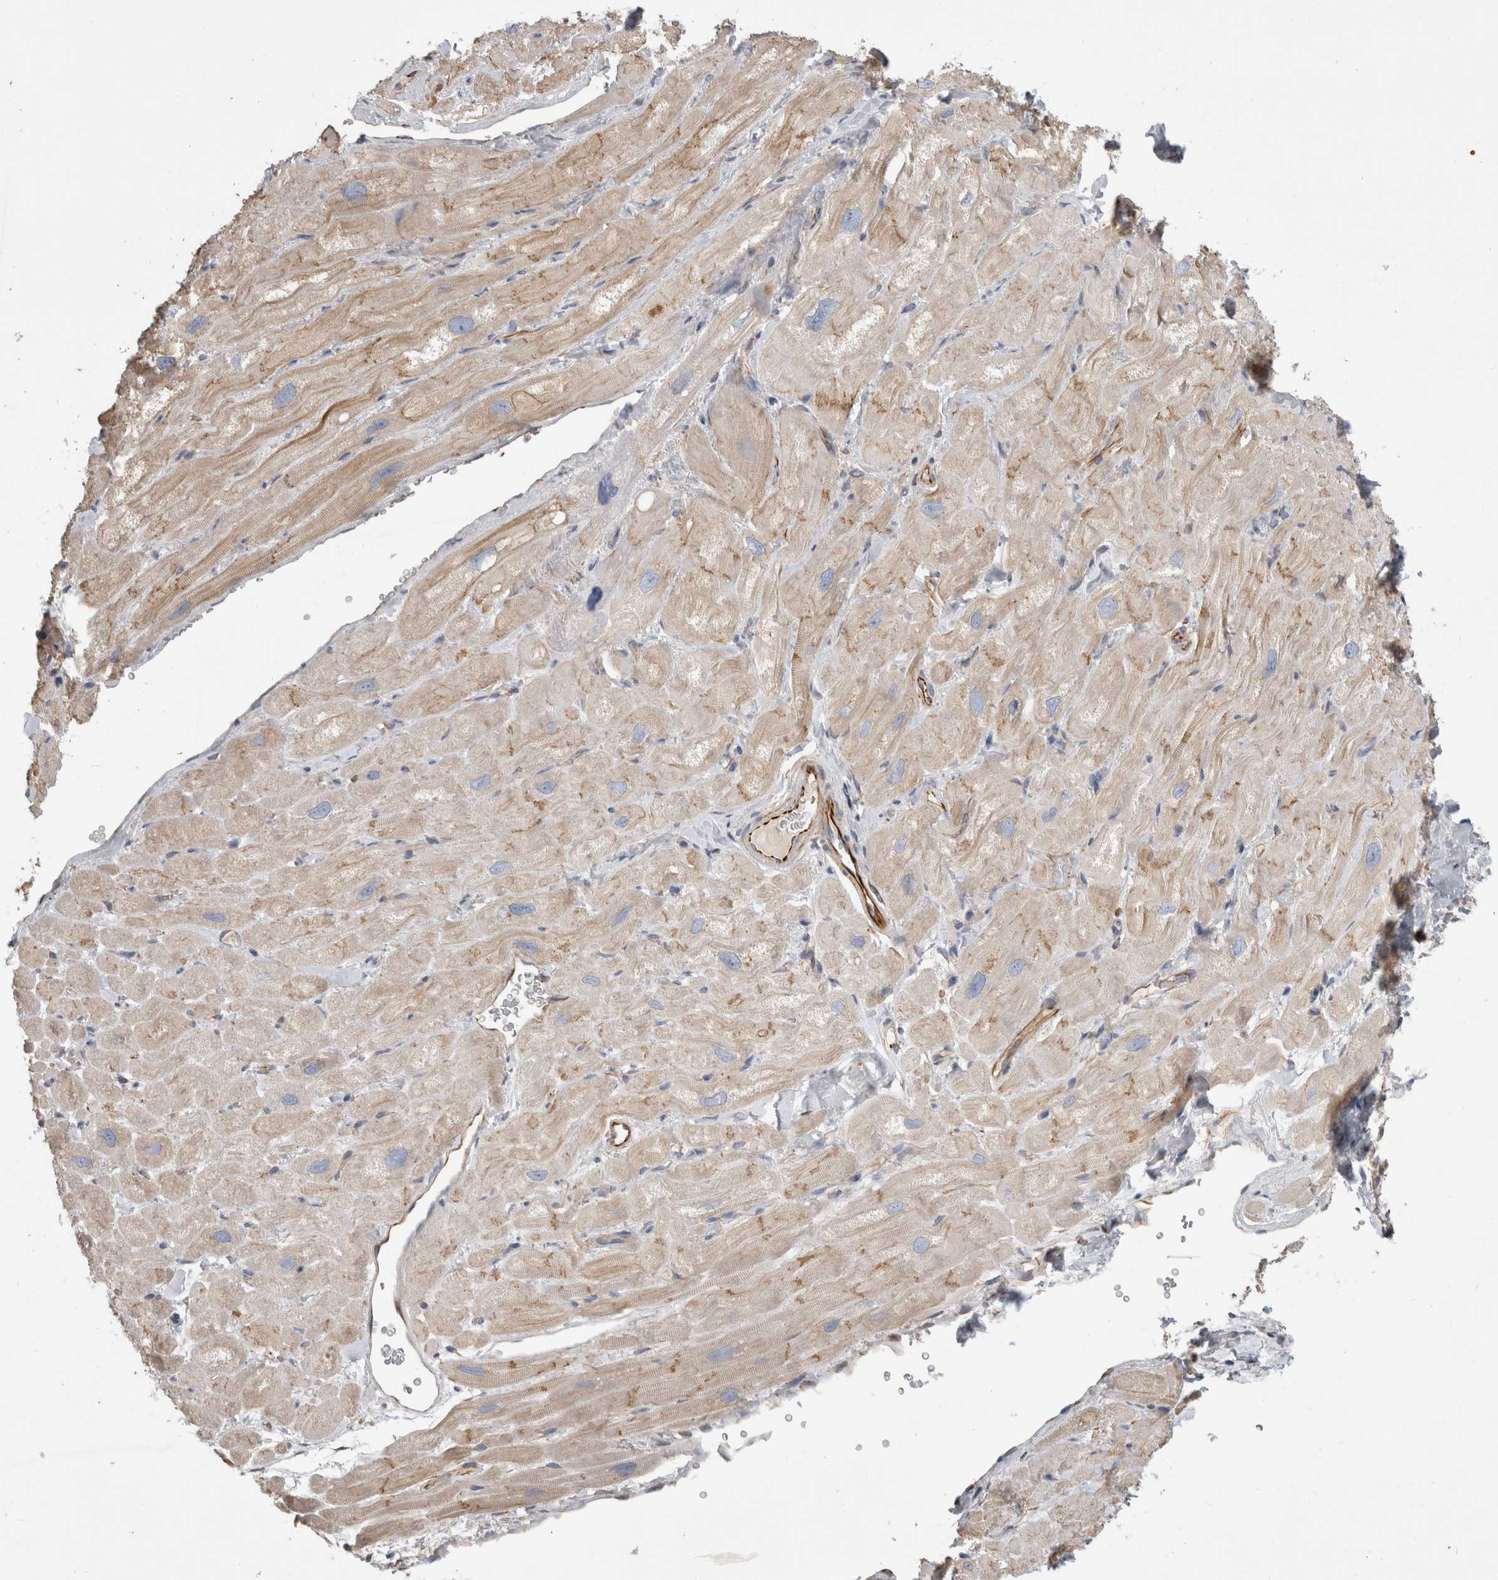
{"staining": {"intensity": "moderate", "quantity": ">75%", "location": "cytoplasmic/membranous"}, "tissue": "heart muscle", "cell_type": "Cardiomyocytes", "image_type": "normal", "snomed": [{"axis": "morphology", "description": "Normal tissue, NOS"}, {"axis": "topography", "description": "Heart"}], "caption": "Immunohistochemical staining of benign human heart muscle demonstrates moderate cytoplasmic/membranous protein expression in approximately >75% of cardiomyocytes.", "gene": "STRADB", "patient": {"sex": "male", "age": 49}}